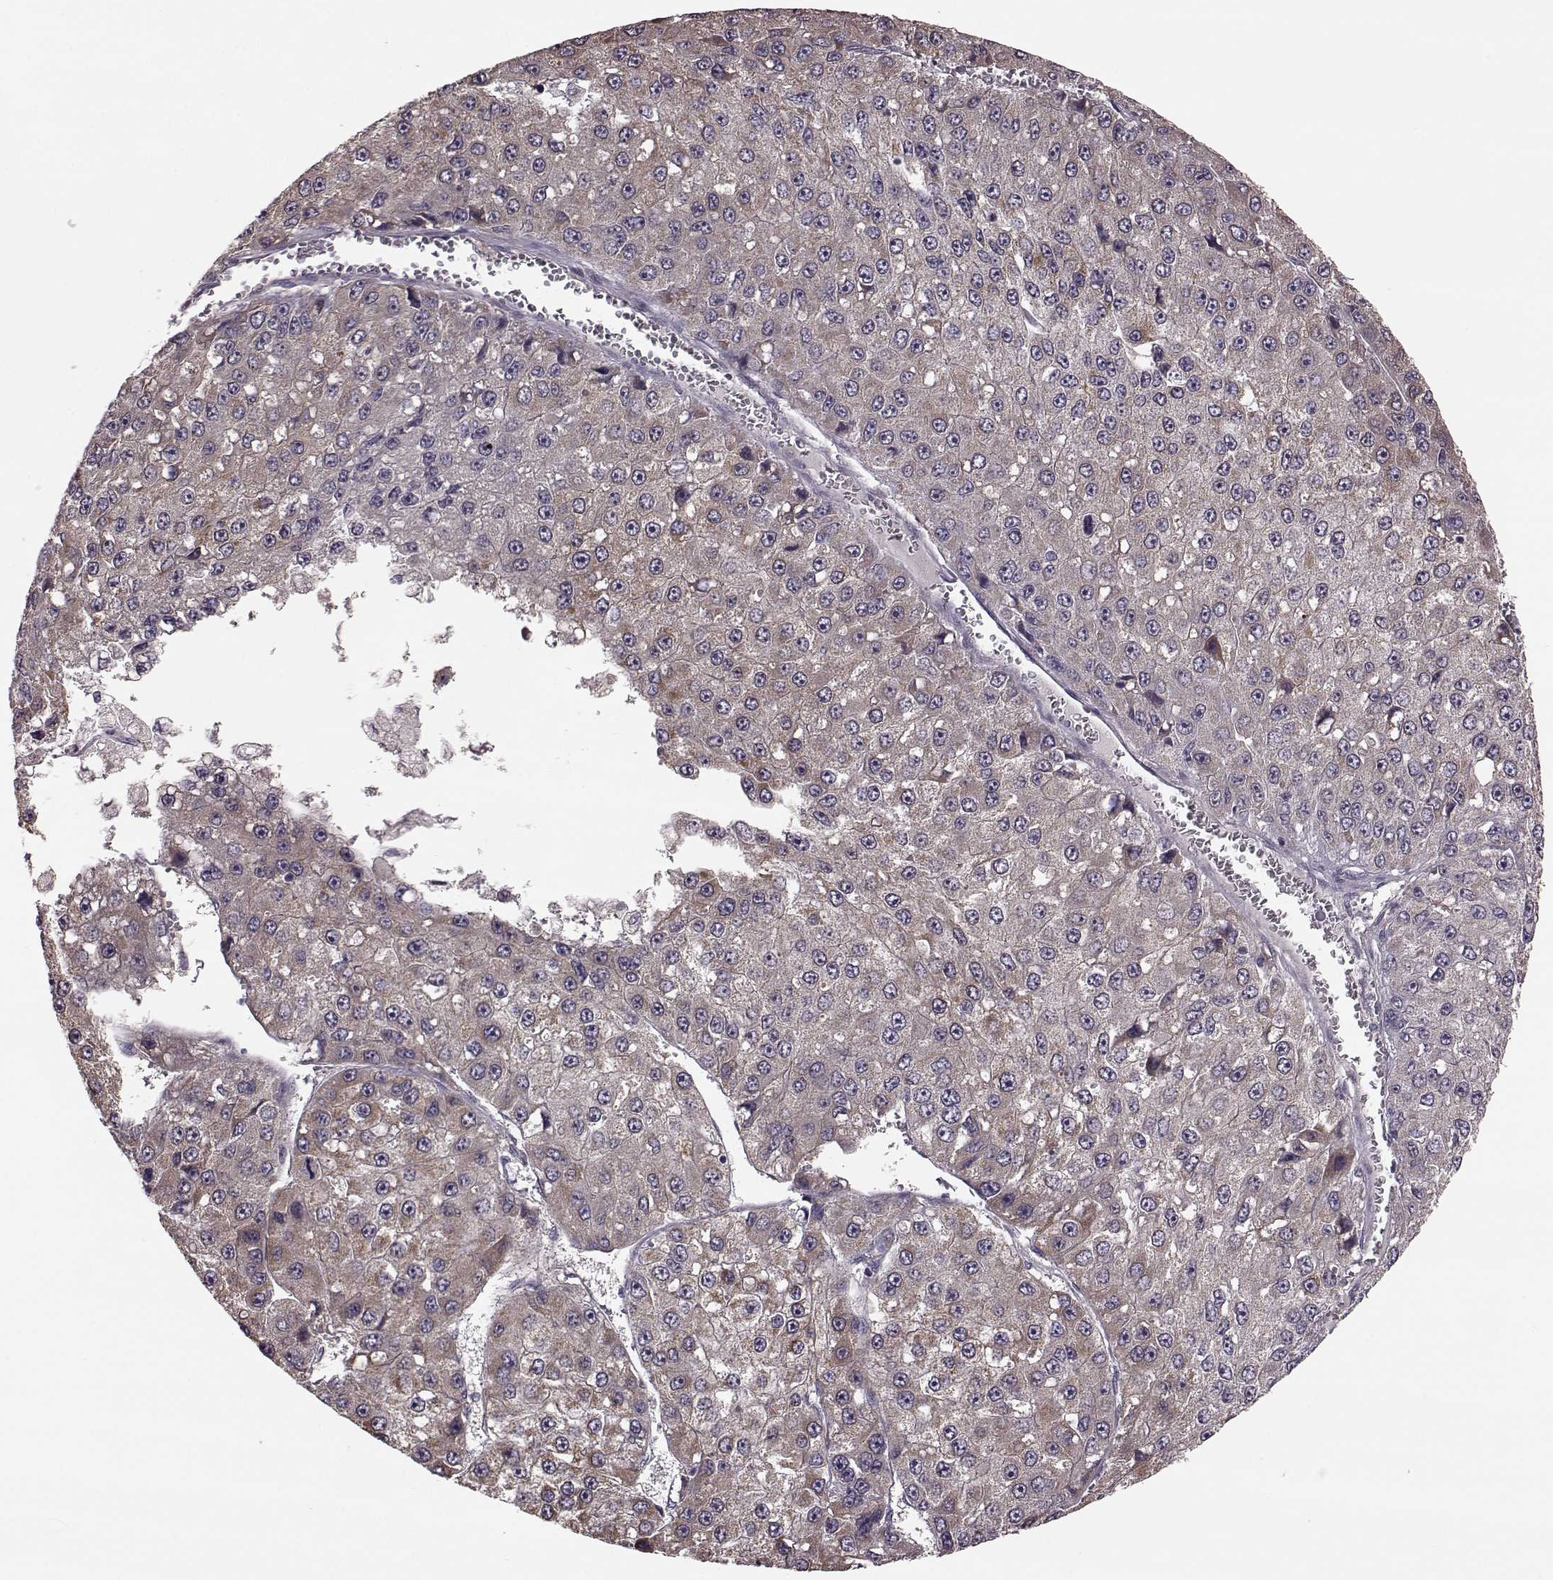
{"staining": {"intensity": "moderate", "quantity": "25%-75%", "location": "cytoplasmic/membranous"}, "tissue": "liver cancer", "cell_type": "Tumor cells", "image_type": "cancer", "snomed": [{"axis": "morphology", "description": "Carcinoma, Hepatocellular, NOS"}, {"axis": "topography", "description": "Liver"}], "caption": "The immunohistochemical stain shows moderate cytoplasmic/membranous staining in tumor cells of liver cancer (hepatocellular carcinoma) tissue.", "gene": "PUDP", "patient": {"sex": "female", "age": 73}}